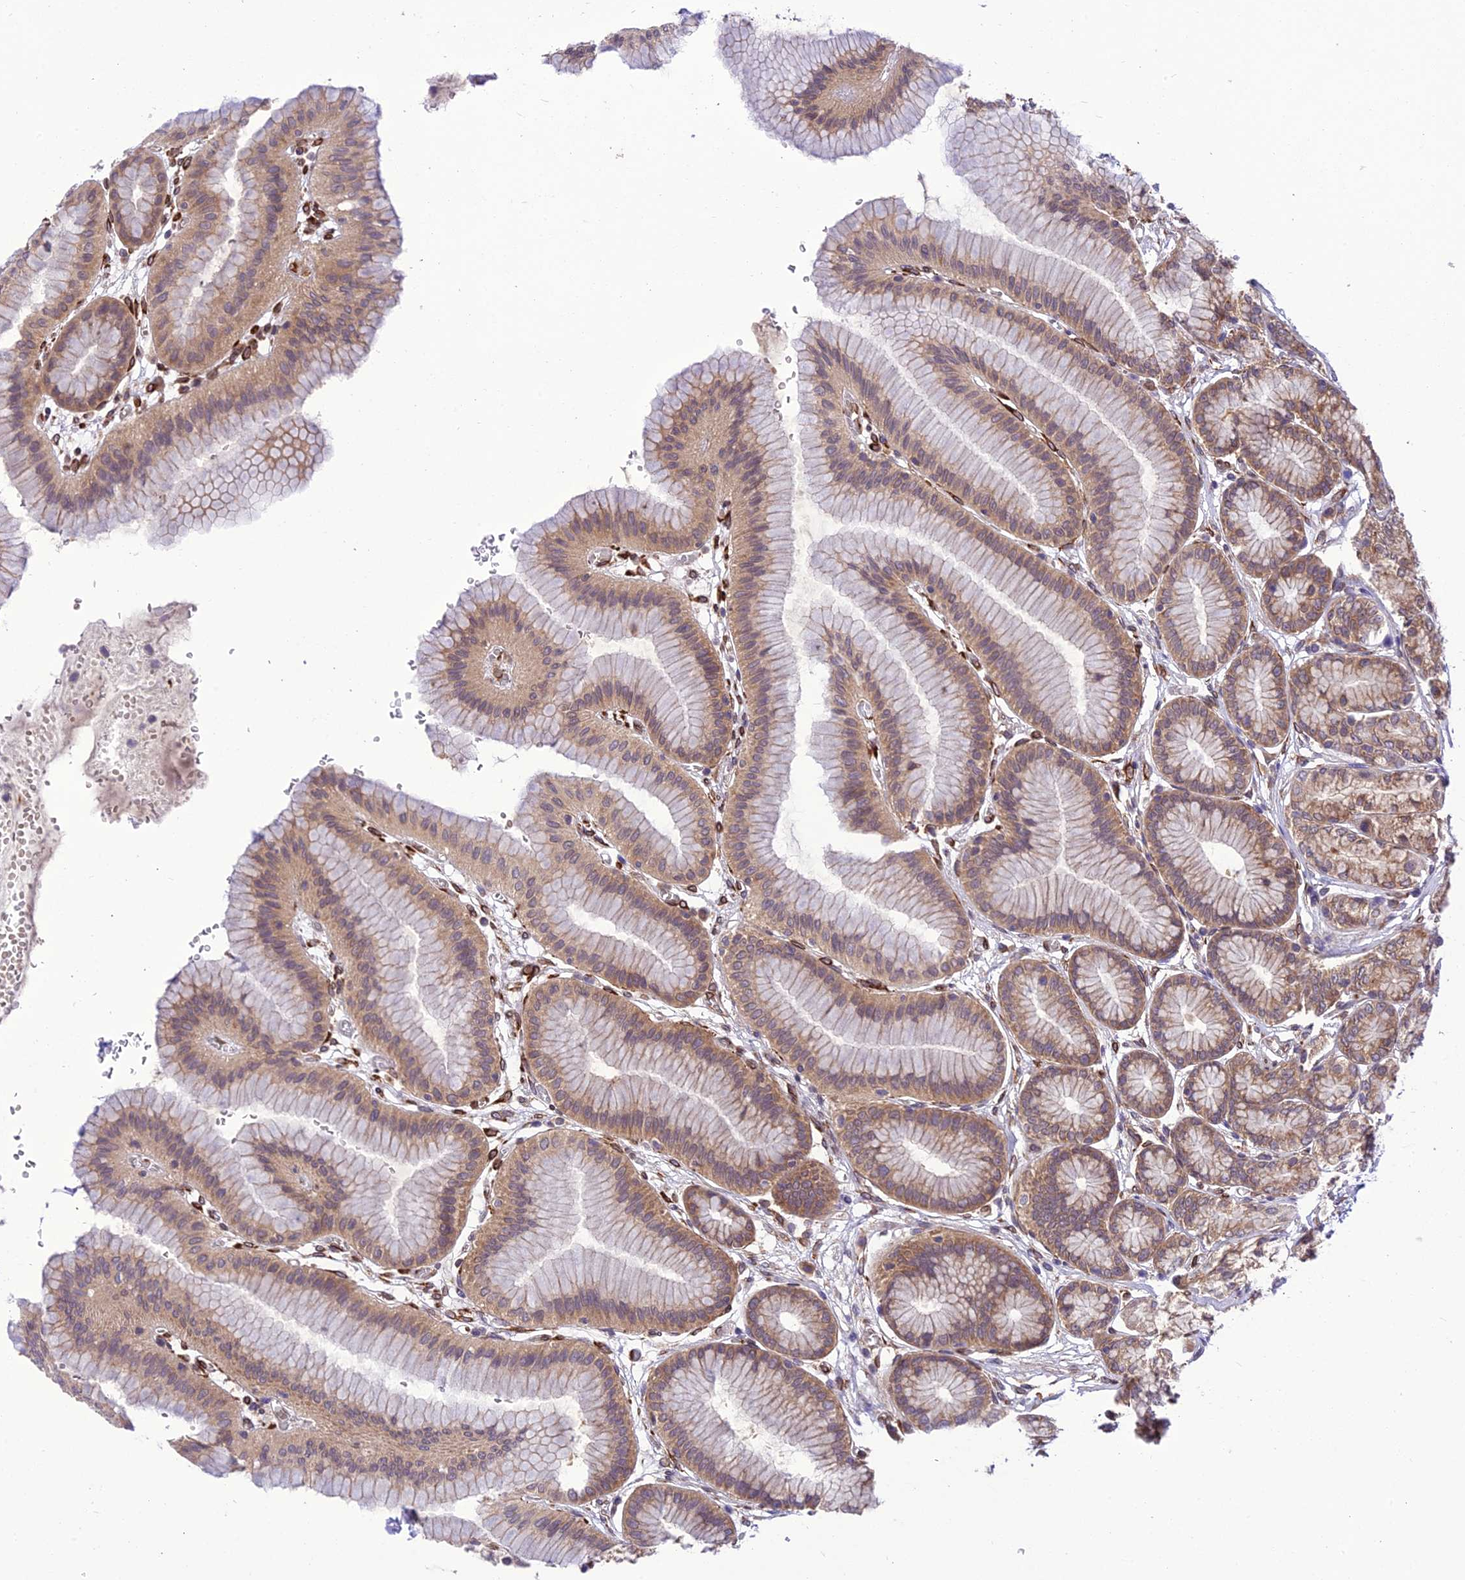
{"staining": {"intensity": "moderate", "quantity": ">75%", "location": "cytoplasmic/membranous"}, "tissue": "stomach", "cell_type": "Glandular cells", "image_type": "normal", "snomed": [{"axis": "morphology", "description": "Normal tissue, NOS"}, {"axis": "morphology", "description": "Adenocarcinoma, NOS"}, {"axis": "morphology", "description": "Adenocarcinoma, High grade"}, {"axis": "topography", "description": "Stomach, upper"}, {"axis": "topography", "description": "Stomach"}], "caption": "Immunohistochemical staining of unremarkable human stomach shows >75% levels of moderate cytoplasmic/membranous protein staining in about >75% of glandular cells. Immunohistochemistry (ihc) stains the protein in brown and the nuclei are stained blue.", "gene": "DHCR7", "patient": {"sex": "female", "age": 65}}